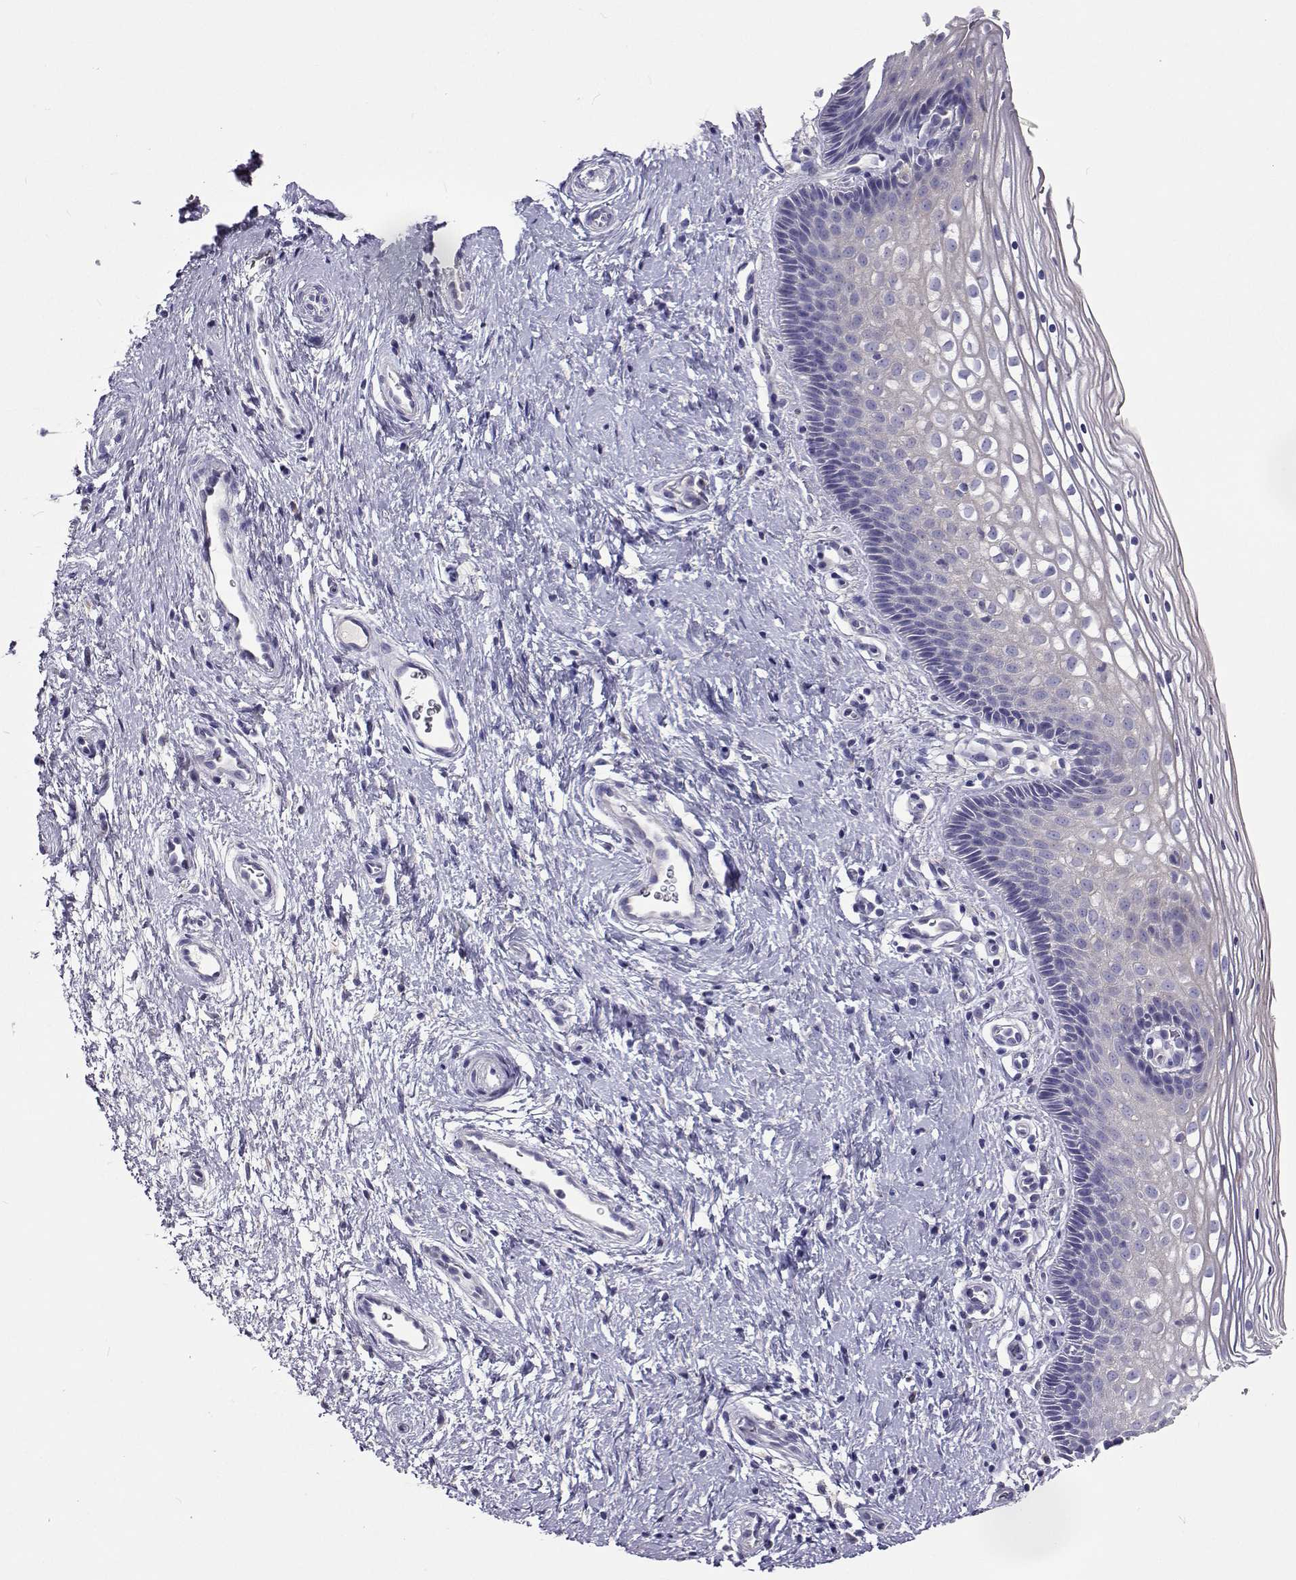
{"staining": {"intensity": "negative", "quantity": "none", "location": "none"}, "tissue": "cervix", "cell_type": "Glandular cells", "image_type": "normal", "snomed": [{"axis": "morphology", "description": "Normal tissue, NOS"}, {"axis": "topography", "description": "Cervix"}], "caption": "Immunohistochemistry (IHC) histopathology image of normal human cervix stained for a protein (brown), which reveals no expression in glandular cells.", "gene": "LHFPL7", "patient": {"sex": "female", "age": 34}}